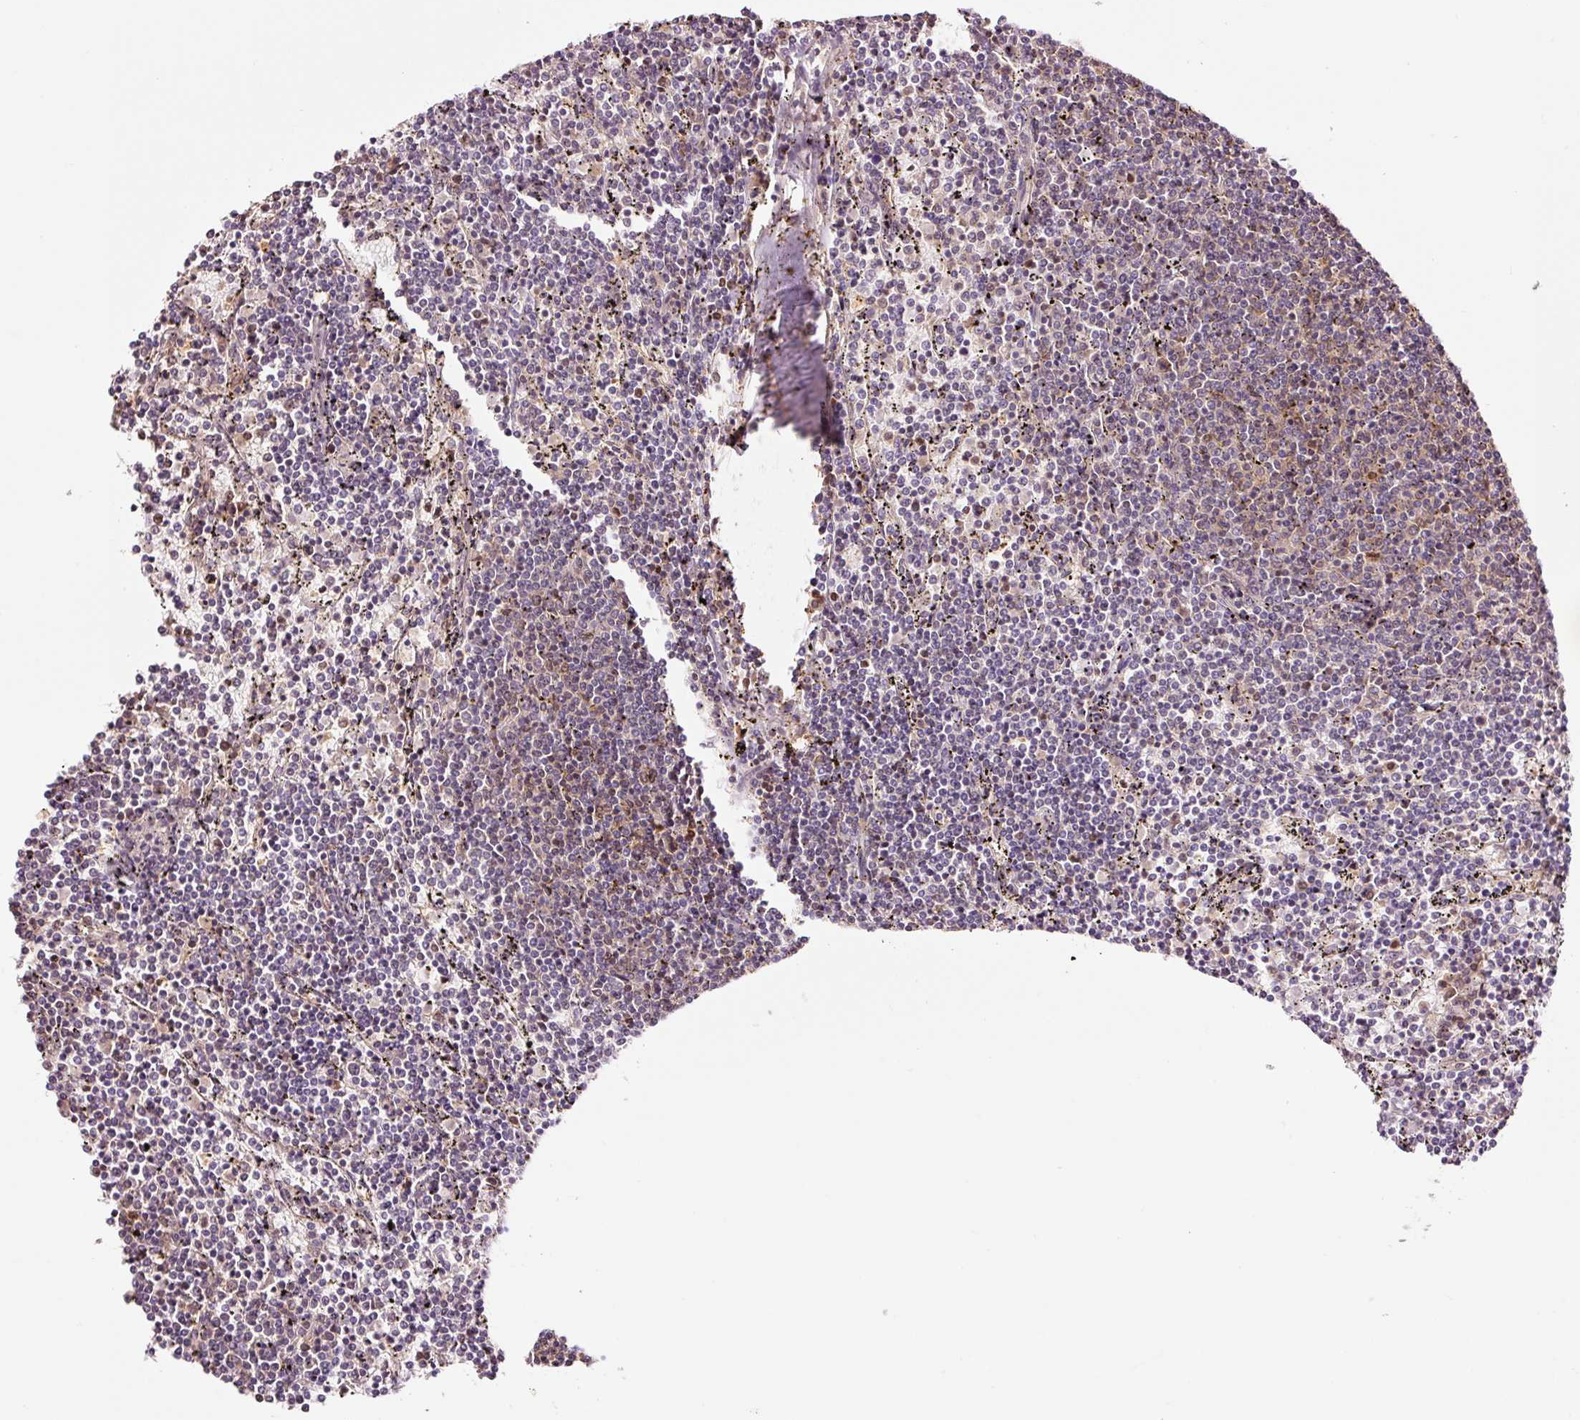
{"staining": {"intensity": "moderate", "quantity": "<25%", "location": "cytoplasmic/membranous,nuclear"}, "tissue": "lymphoma", "cell_type": "Tumor cells", "image_type": "cancer", "snomed": [{"axis": "morphology", "description": "Malignant lymphoma, non-Hodgkin's type, Low grade"}, {"axis": "topography", "description": "Spleen"}], "caption": "Immunohistochemical staining of lymphoma demonstrates low levels of moderate cytoplasmic/membranous and nuclear protein positivity in approximately <25% of tumor cells.", "gene": "FBXL14", "patient": {"sex": "female", "age": 50}}